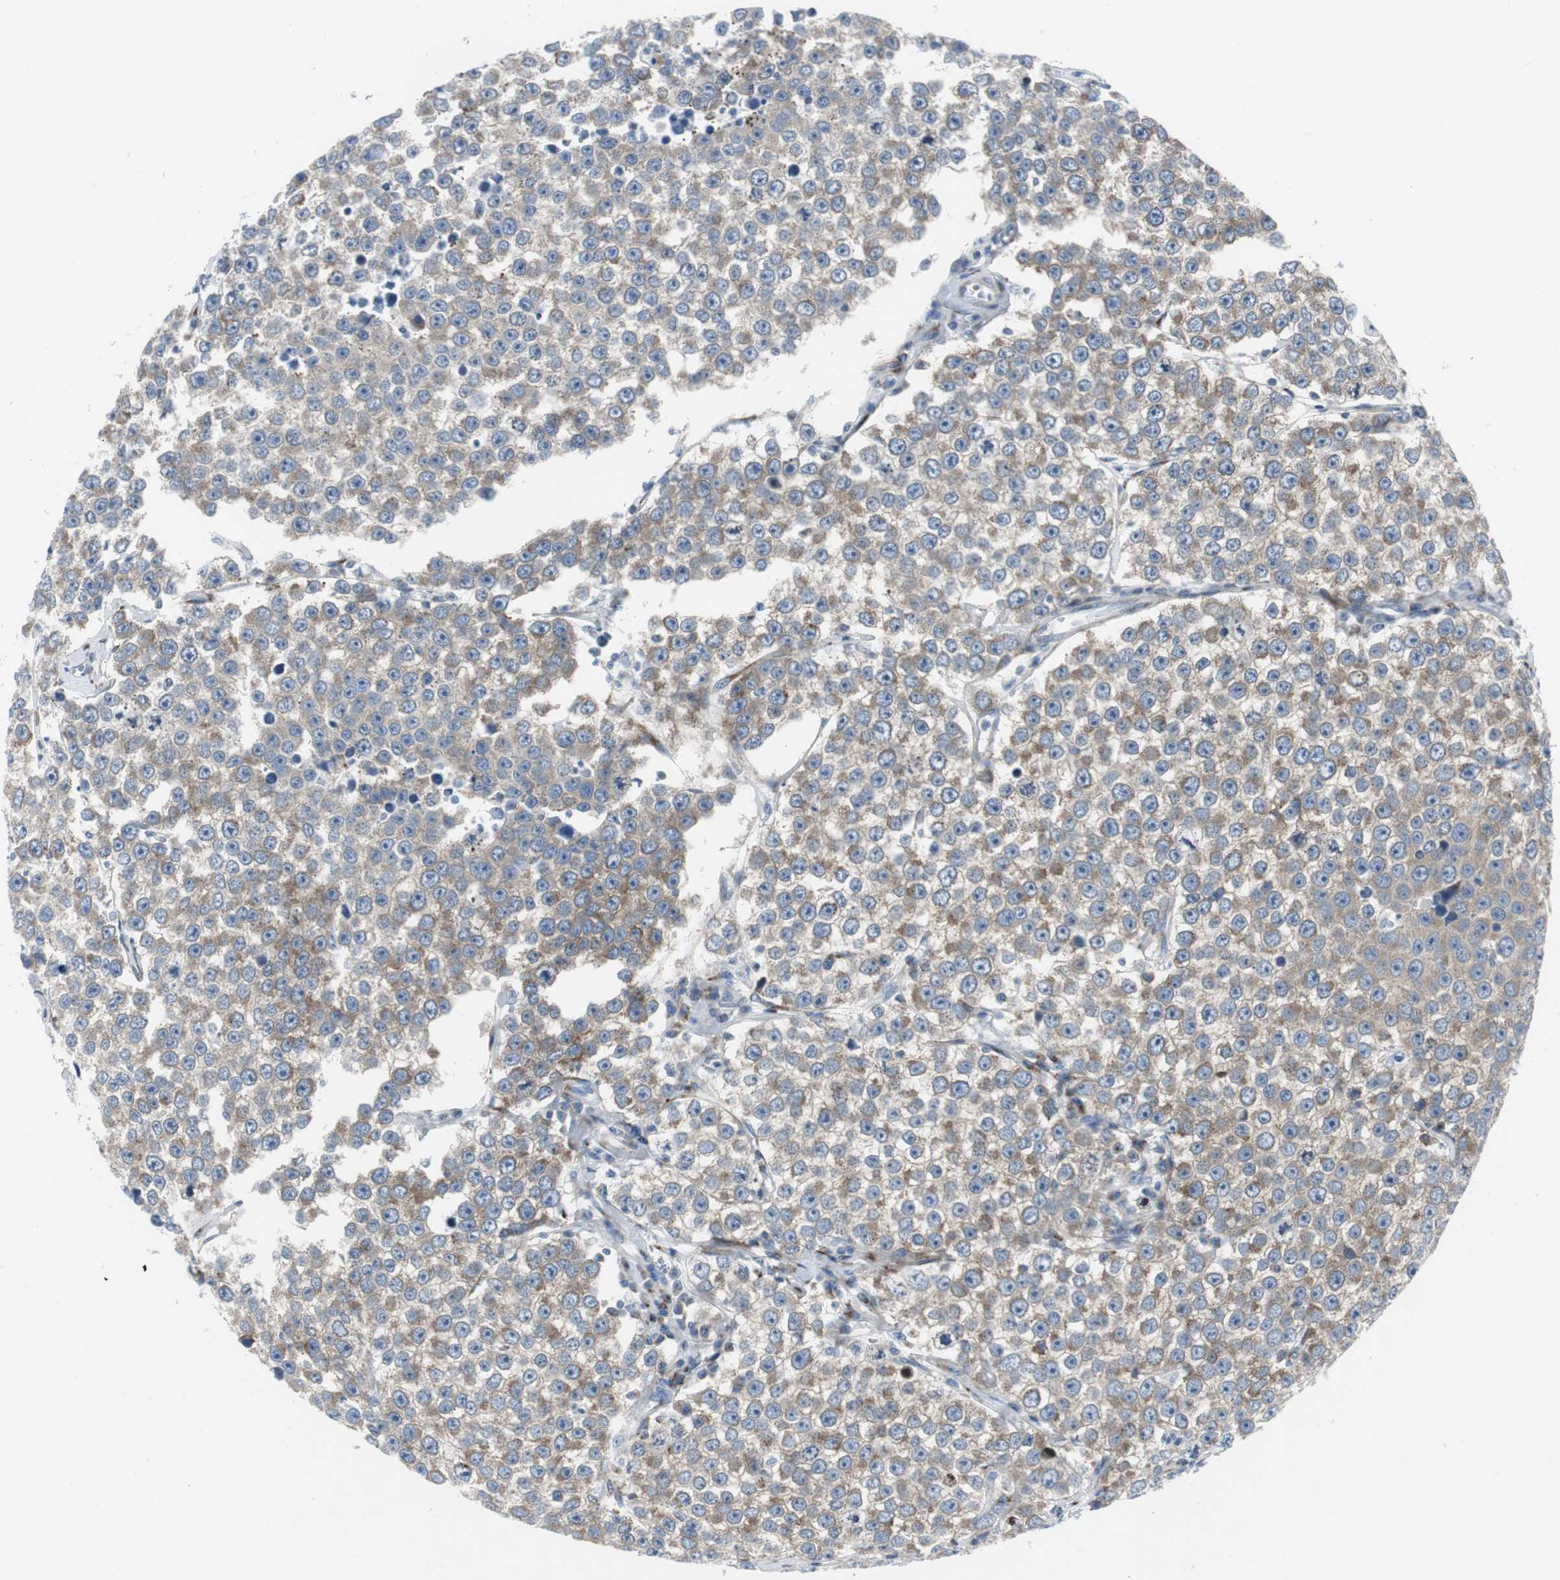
{"staining": {"intensity": "moderate", "quantity": ">75%", "location": "cytoplasmic/membranous"}, "tissue": "testis cancer", "cell_type": "Tumor cells", "image_type": "cancer", "snomed": [{"axis": "morphology", "description": "Seminoma, NOS"}, {"axis": "morphology", "description": "Carcinoma, Embryonal, NOS"}, {"axis": "topography", "description": "Testis"}], "caption": "Human seminoma (testis) stained with a brown dye exhibits moderate cytoplasmic/membranous positive positivity in approximately >75% of tumor cells.", "gene": "BBC3", "patient": {"sex": "male", "age": 52}}